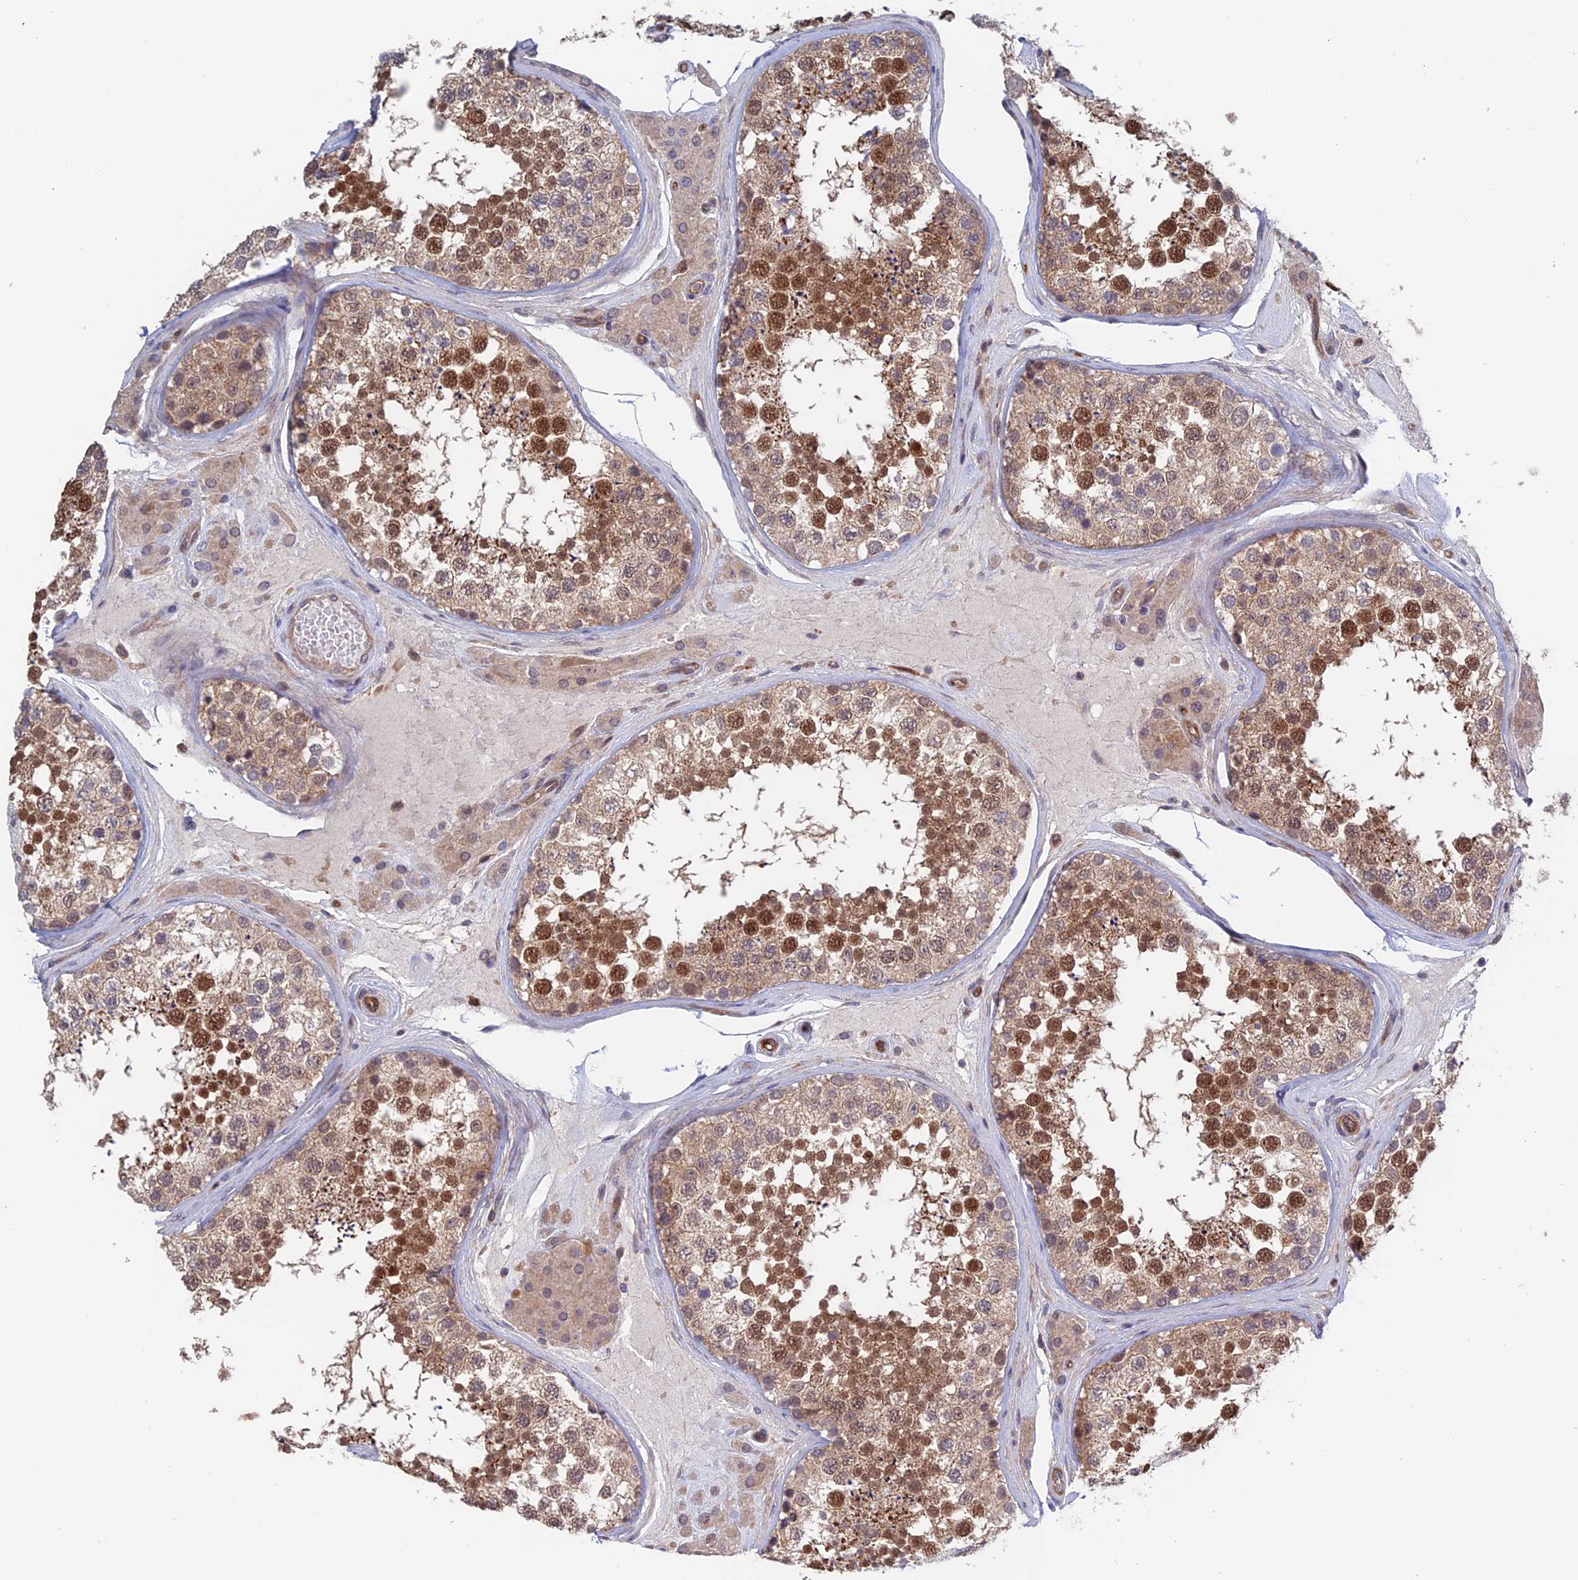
{"staining": {"intensity": "moderate", "quantity": "25%-75%", "location": "nuclear"}, "tissue": "testis", "cell_type": "Cells in seminiferous ducts", "image_type": "normal", "snomed": [{"axis": "morphology", "description": "Normal tissue, NOS"}, {"axis": "topography", "description": "Testis"}], "caption": "Moderate nuclear staining for a protein is present in approximately 25%-75% of cells in seminiferous ducts of benign testis using IHC.", "gene": "NUDT16L1", "patient": {"sex": "male", "age": 46}}